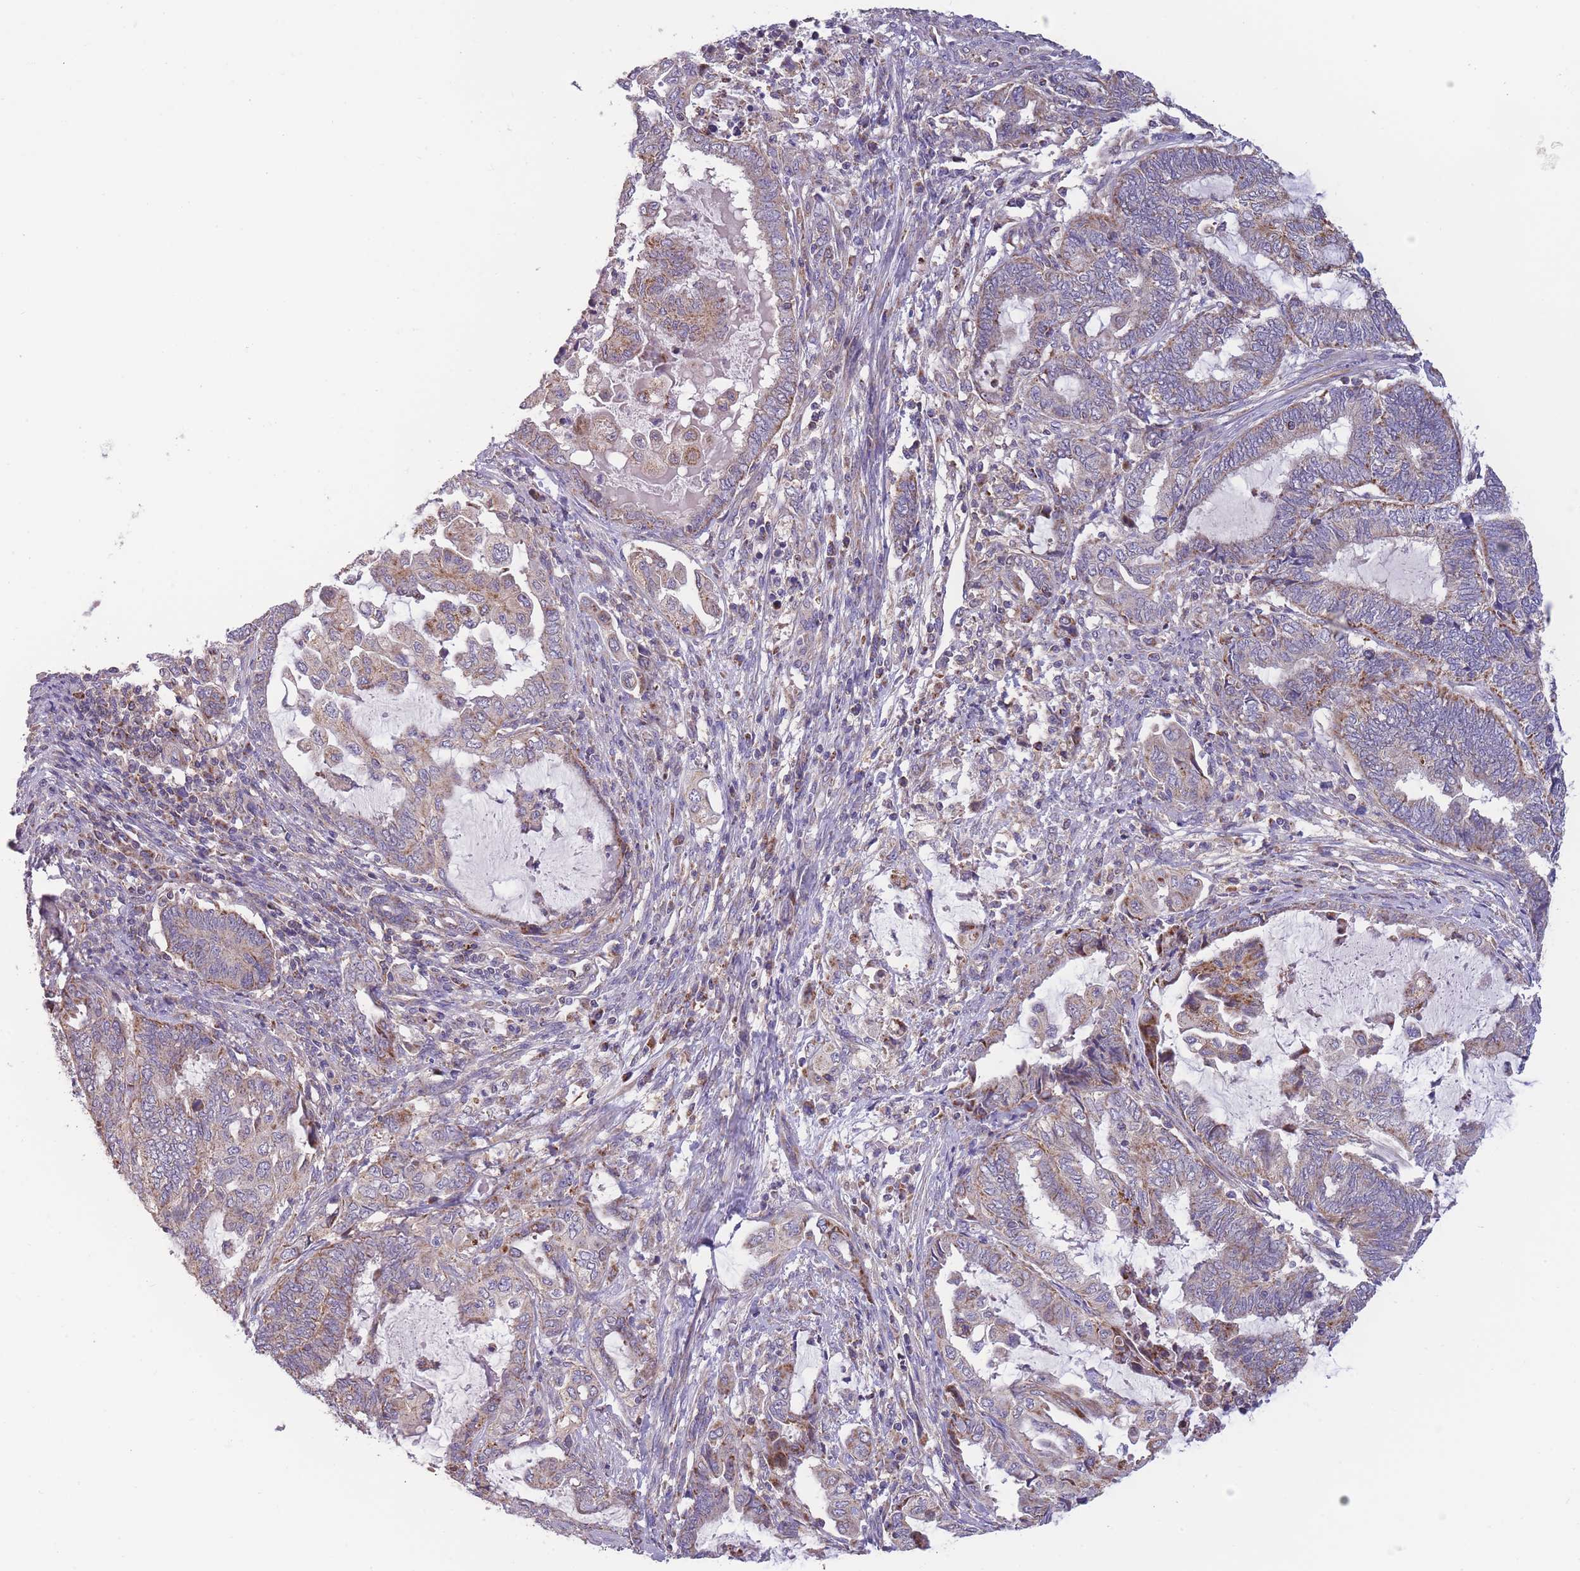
{"staining": {"intensity": "moderate", "quantity": "25%-75%", "location": "cytoplasmic/membranous"}, "tissue": "endometrial cancer", "cell_type": "Tumor cells", "image_type": "cancer", "snomed": [{"axis": "morphology", "description": "Adenocarcinoma, NOS"}, {"axis": "topography", "description": "Uterus"}, {"axis": "topography", "description": "Endometrium"}], "caption": "Moderate cytoplasmic/membranous protein positivity is present in about 25%-75% of tumor cells in endometrial cancer (adenocarcinoma).", "gene": "SLC25A42", "patient": {"sex": "female", "age": 70}}